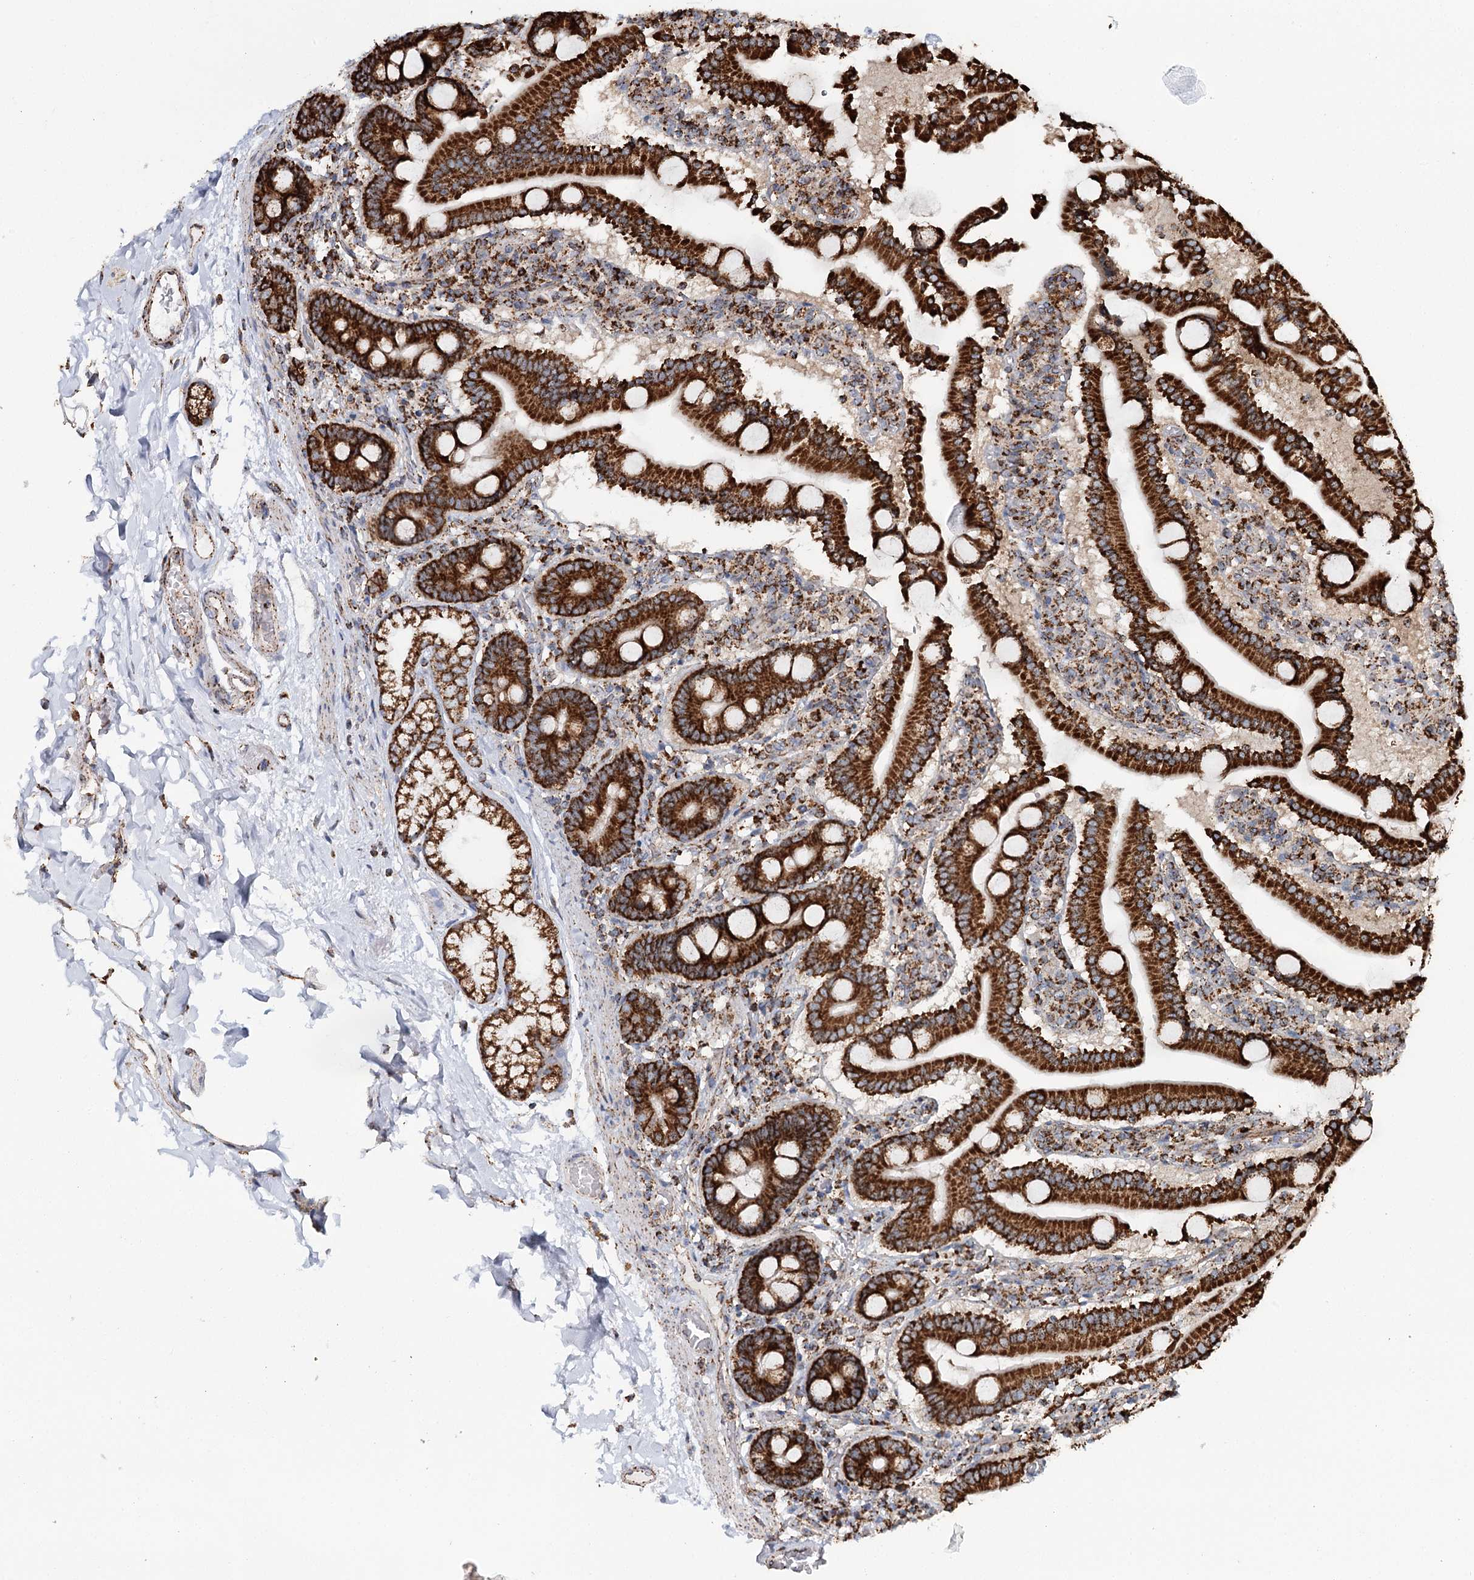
{"staining": {"intensity": "strong", "quantity": ">75%", "location": "cytoplasmic/membranous"}, "tissue": "duodenum", "cell_type": "Glandular cells", "image_type": "normal", "snomed": [{"axis": "morphology", "description": "Normal tissue, NOS"}, {"axis": "topography", "description": "Duodenum"}], "caption": "A high amount of strong cytoplasmic/membranous expression is appreciated in about >75% of glandular cells in unremarkable duodenum.", "gene": "APH1A", "patient": {"sex": "male", "age": 55}}